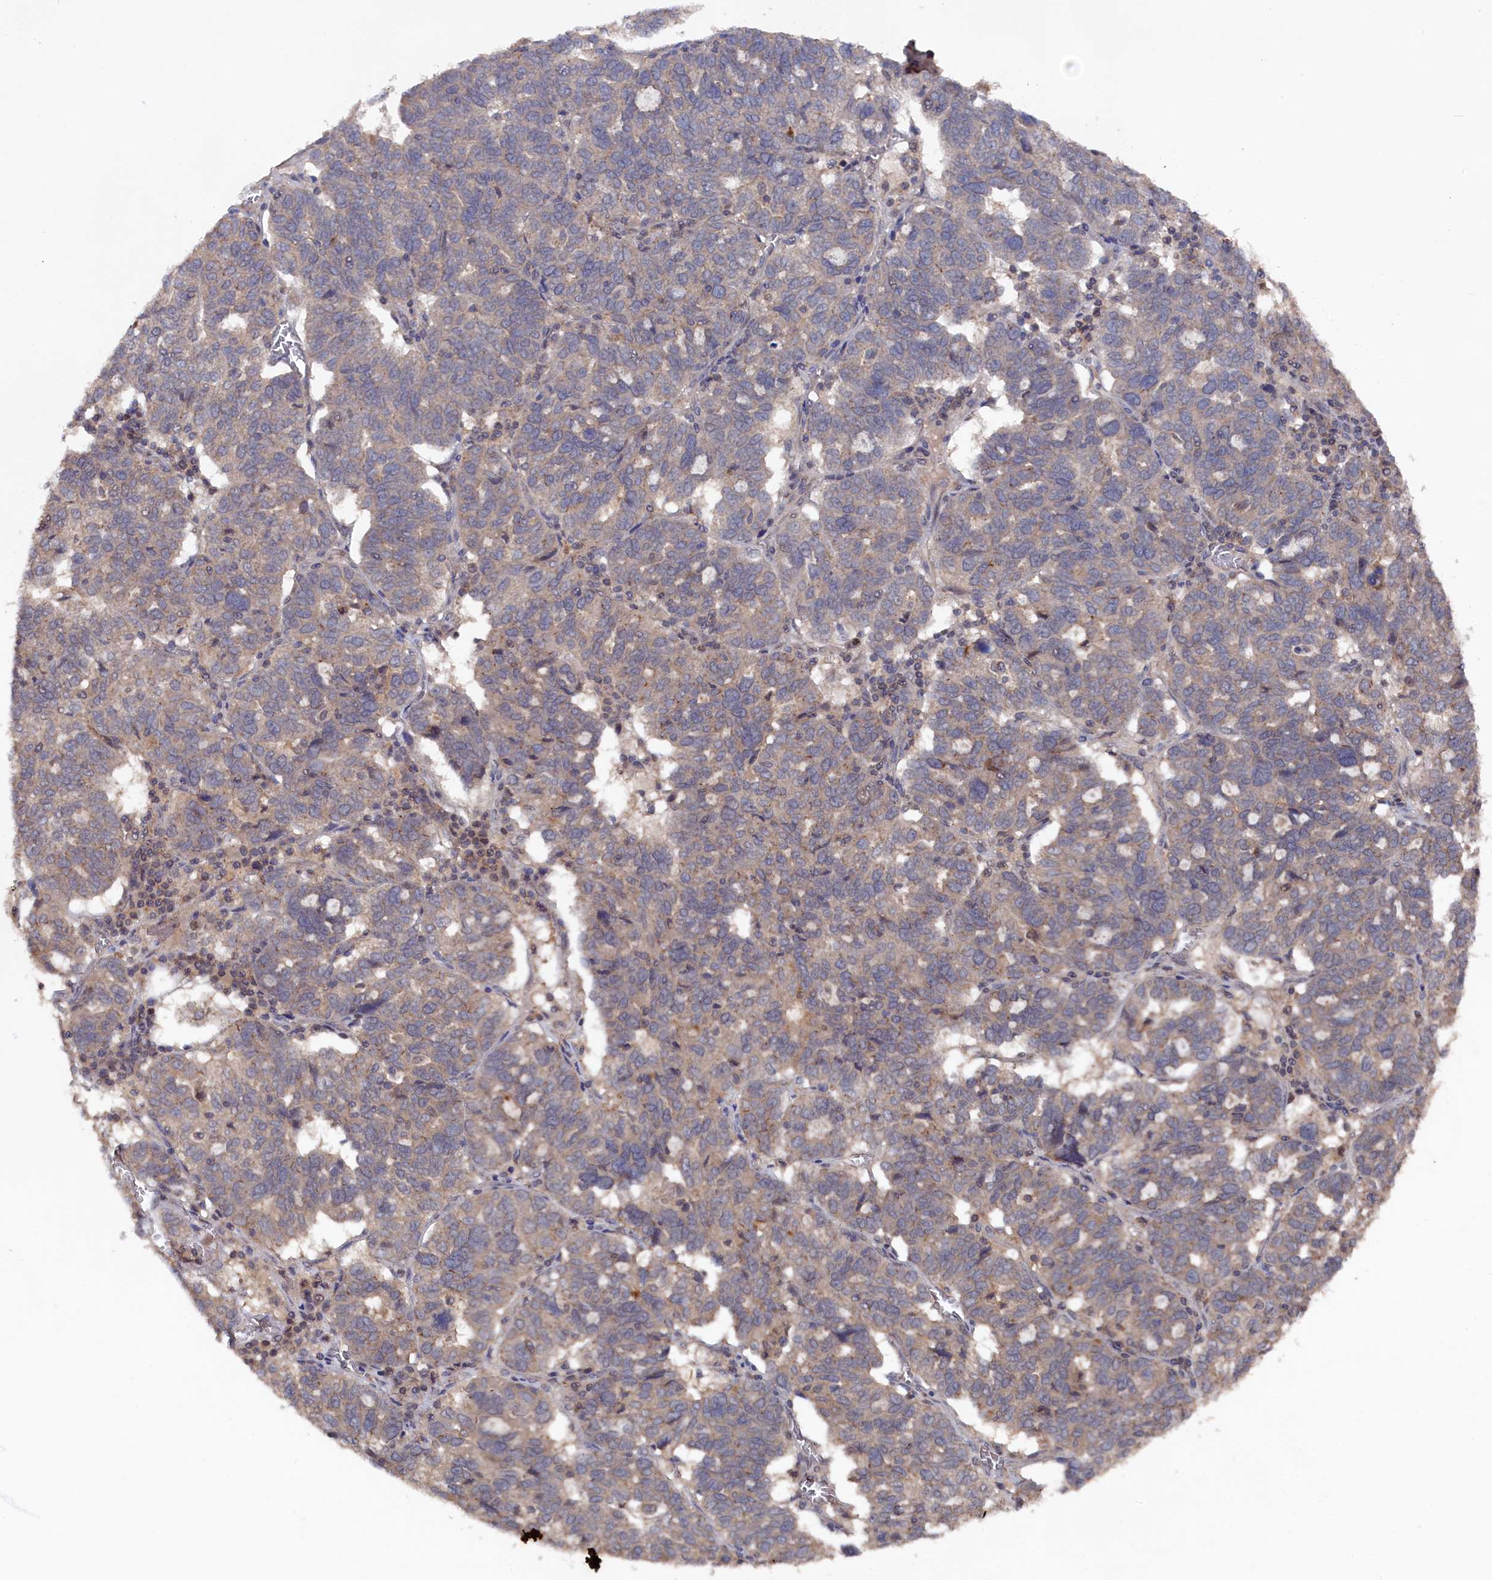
{"staining": {"intensity": "weak", "quantity": ">75%", "location": "cytoplasmic/membranous"}, "tissue": "ovarian cancer", "cell_type": "Tumor cells", "image_type": "cancer", "snomed": [{"axis": "morphology", "description": "Cystadenocarcinoma, serous, NOS"}, {"axis": "topography", "description": "Ovary"}], "caption": "A histopathology image of serous cystadenocarcinoma (ovarian) stained for a protein displays weak cytoplasmic/membranous brown staining in tumor cells. (brown staining indicates protein expression, while blue staining denotes nuclei).", "gene": "TMC5", "patient": {"sex": "female", "age": 59}}